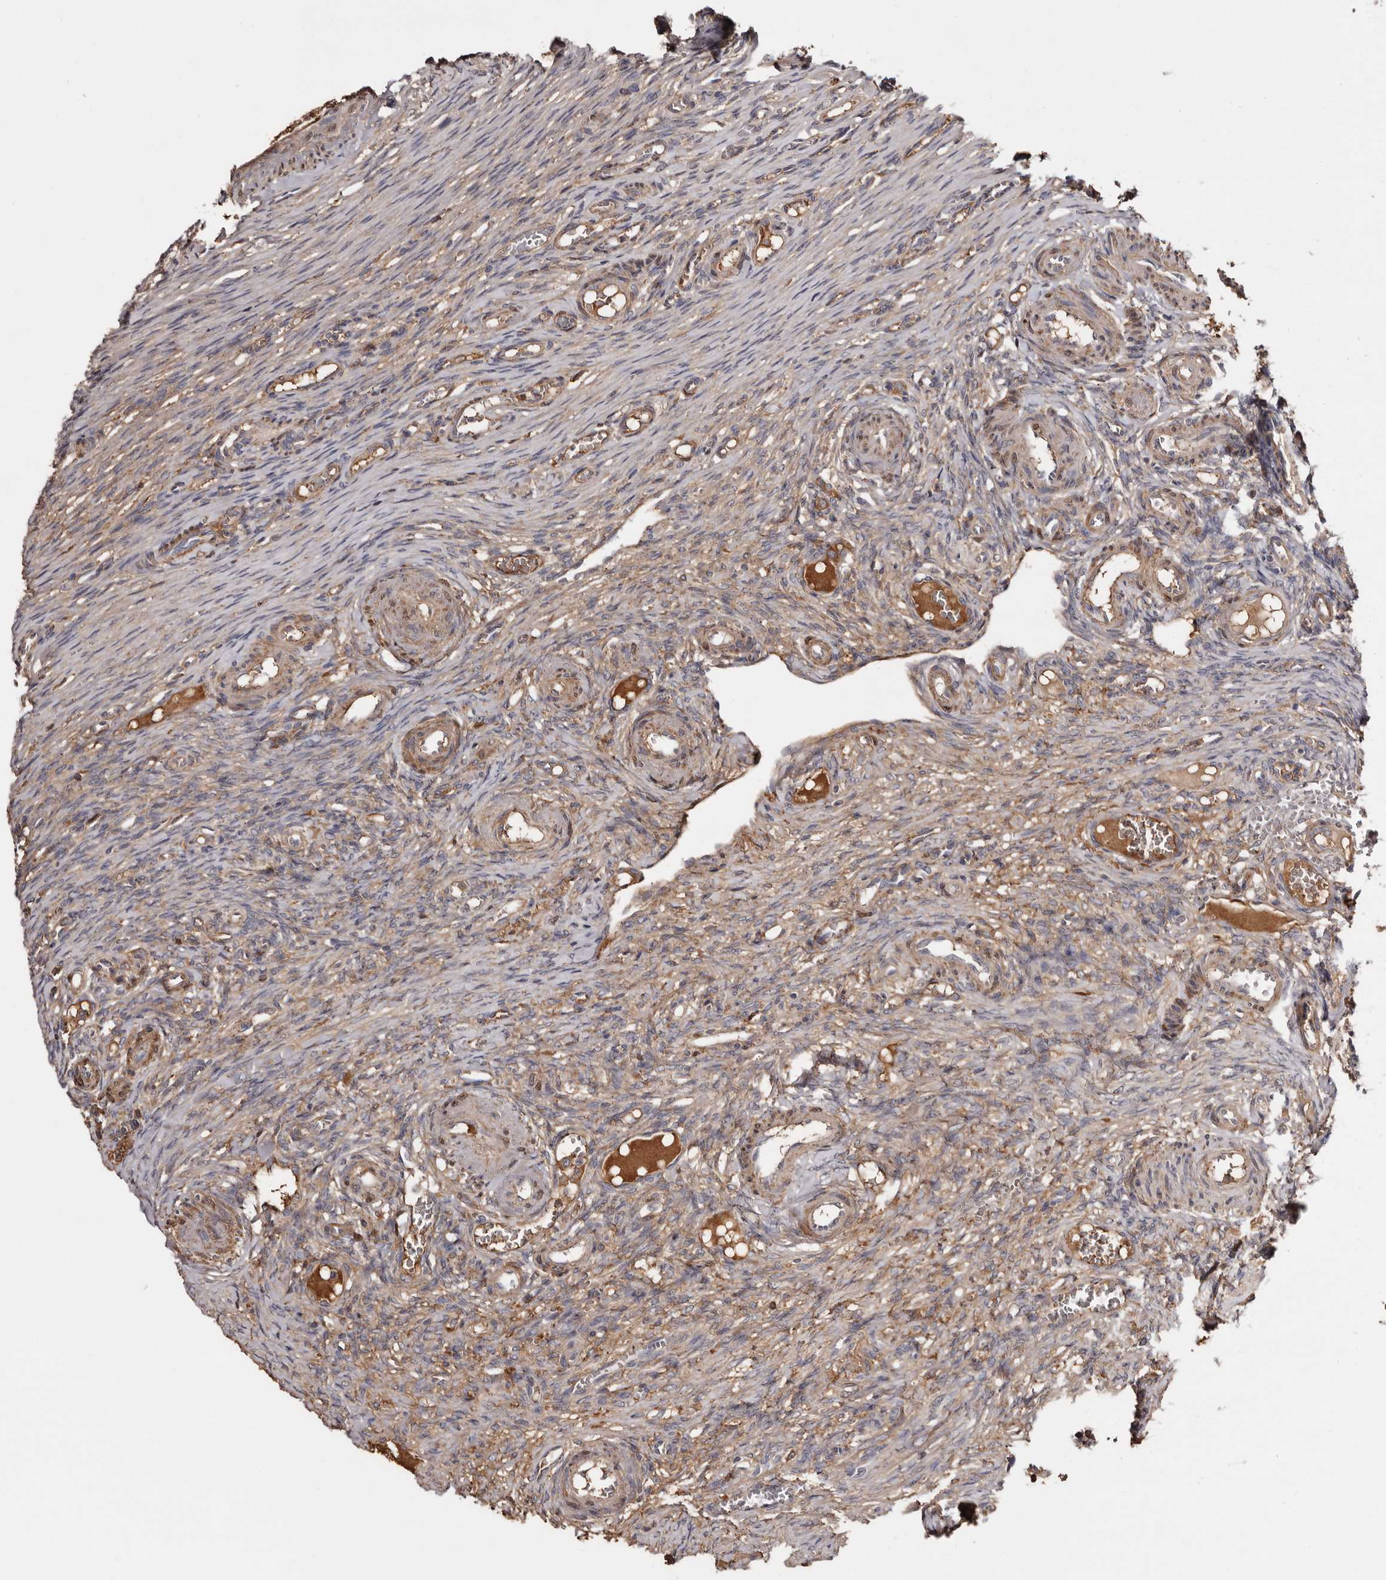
{"staining": {"intensity": "weak", "quantity": "25%-75%", "location": "cytoplasmic/membranous"}, "tissue": "ovary", "cell_type": "Ovarian stroma cells", "image_type": "normal", "snomed": [{"axis": "morphology", "description": "Adenocarcinoma, NOS"}, {"axis": "topography", "description": "Endometrium"}], "caption": "Immunohistochemical staining of unremarkable human ovary reveals 25%-75% levels of weak cytoplasmic/membranous protein expression in about 25%-75% of ovarian stroma cells.", "gene": "CYP1B1", "patient": {"sex": "female", "age": 32}}